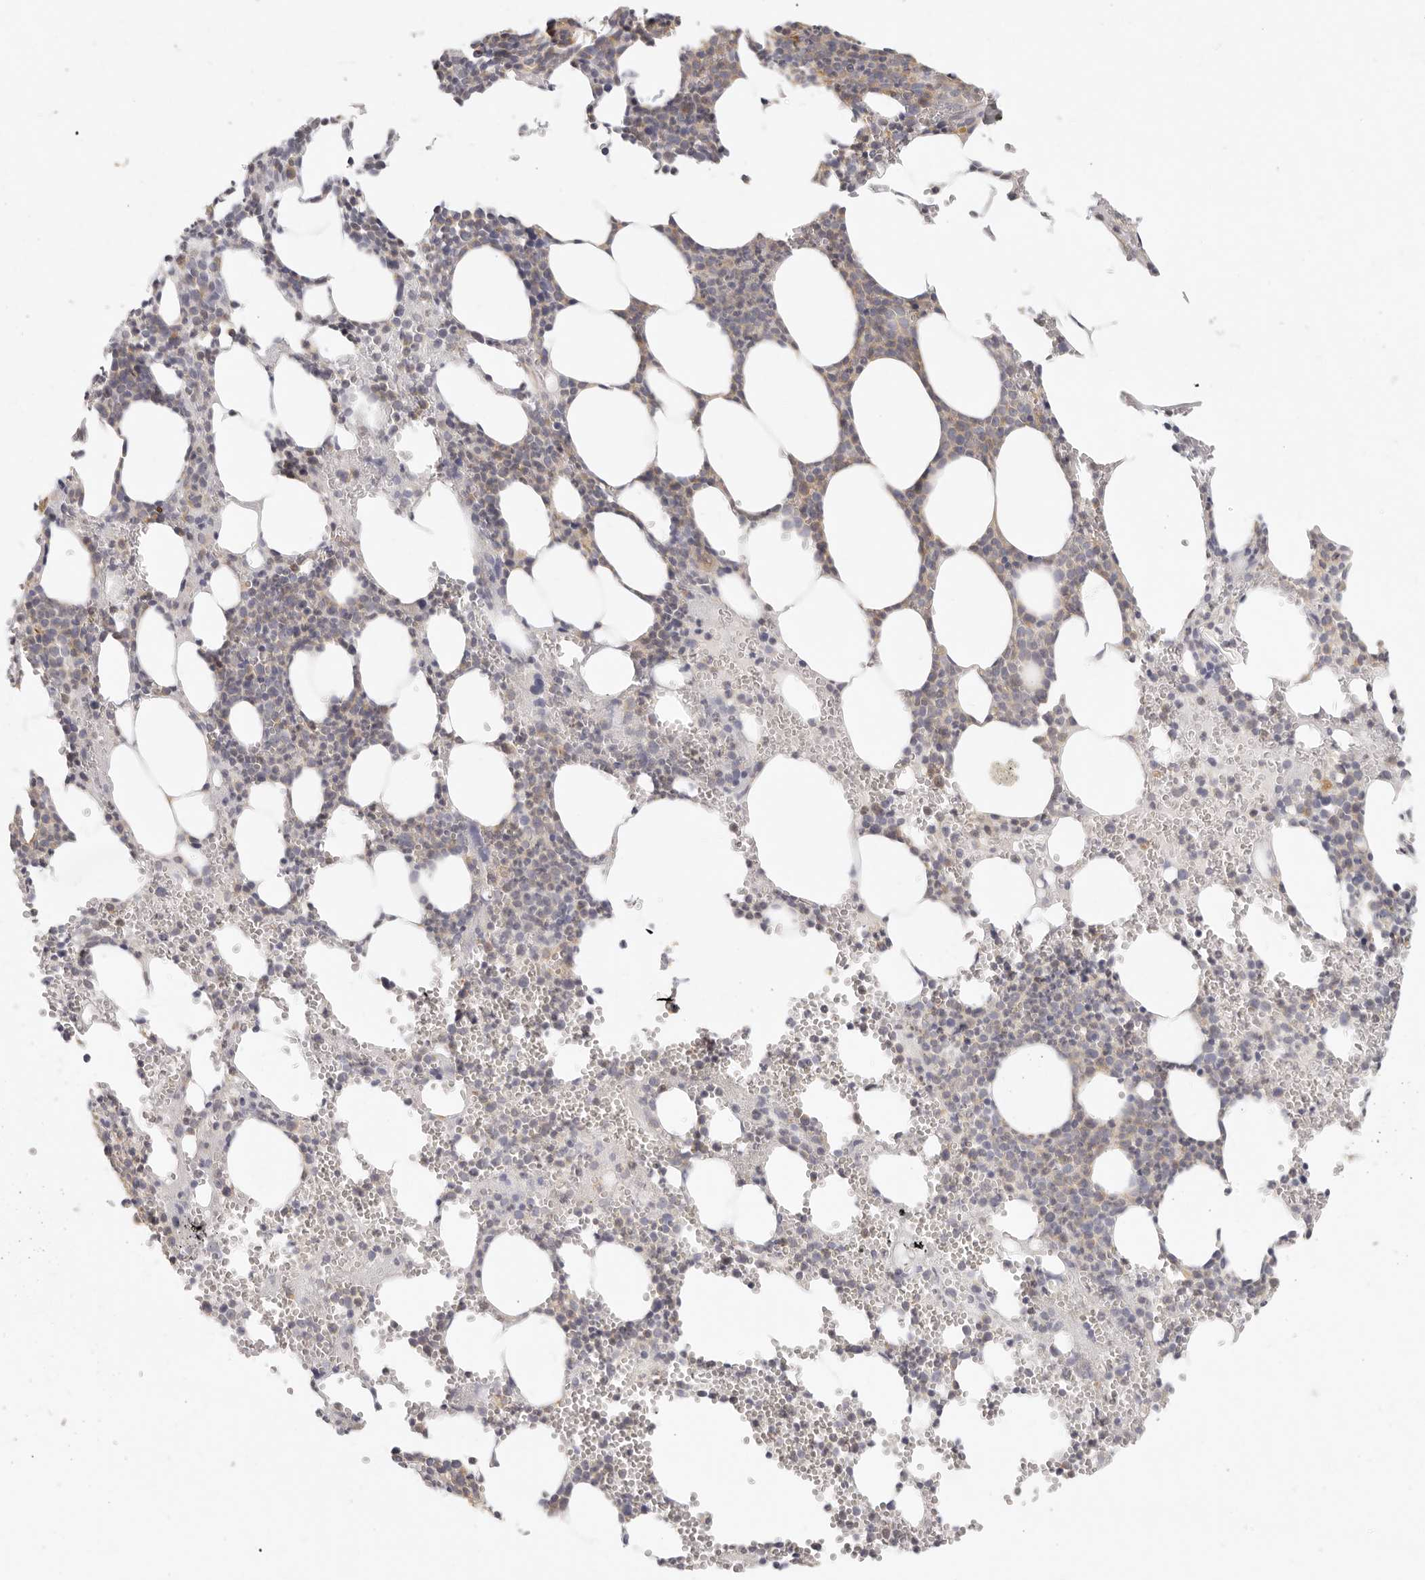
{"staining": {"intensity": "moderate", "quantity": "<25%", "location": "cytoplasmic/membranous"}, "tissue": "bone marrow", "cell_type": "Hematopoietic cells", "image_type": "normal", "snomed": [{"axis": "morphology", "description": "Normal tissue, NOS"}, {"axis": "topography", "description": "Bone marrow"}], "caption": "Moderate cytoplasmic/membranous staining is appreciated in approximately <25% of hematopoietic cells in unremarkable bone marrow.", "gene": "NIBAN1", "patient": {"sex": "female", "age": 67}}